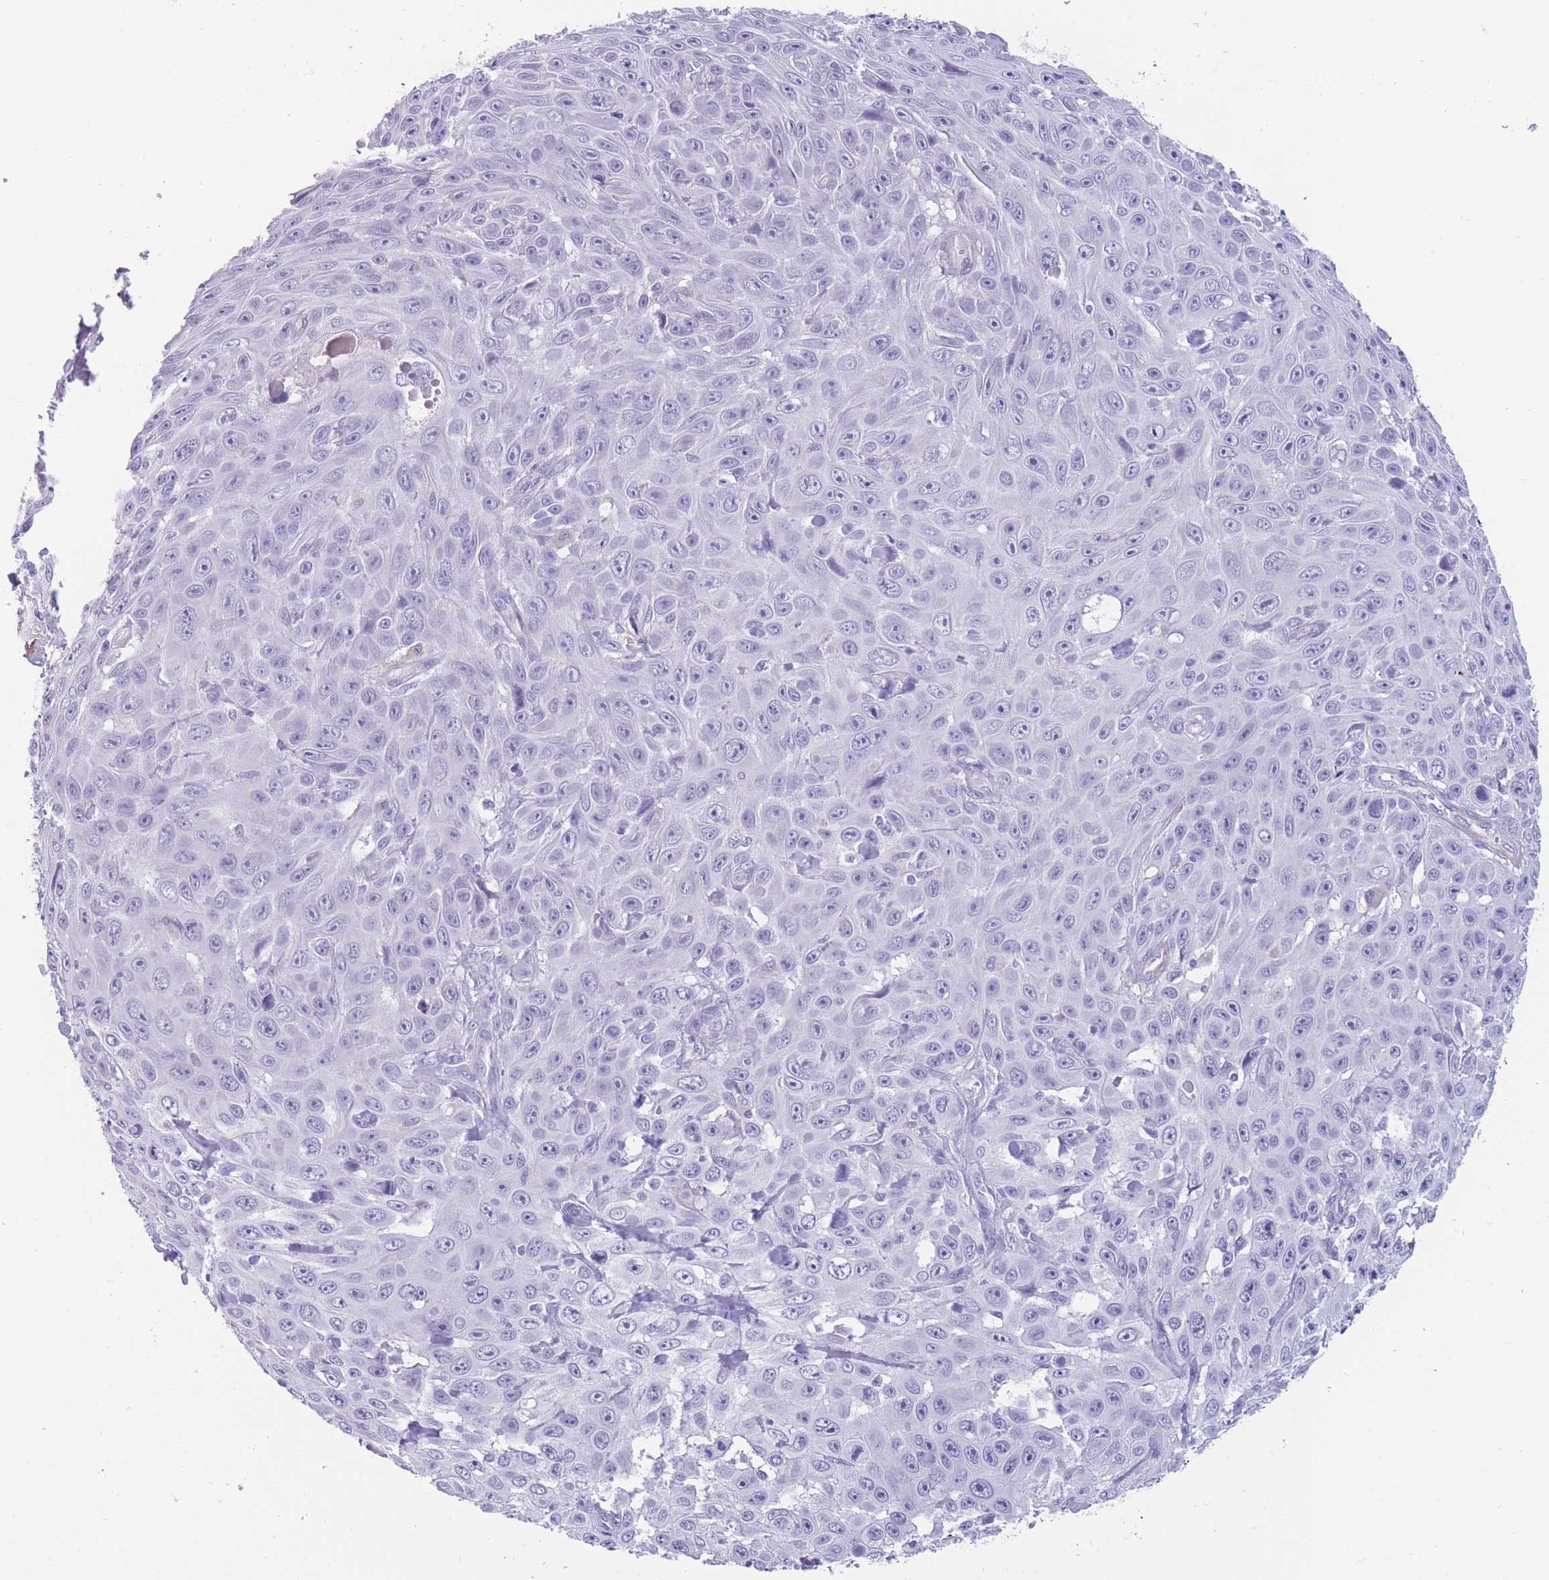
{"staining": {"intensity": "negative", "quantity": "none", "location": "none"}, "tissue": "skin cancer", "cell_type": "Tumor cells", "image_type": "cancer", "snomed": [{"axis": "morphology", "description": "Squamous cell carcinoma, NOS"}, {"axis": "topography", "description": "Skin"}], "caption": "Tumor cells show no significant positivity in squamous cell carcinoma (skin).", "gene": "DPYD", "patient": {"sex": "male", "age": 82}}